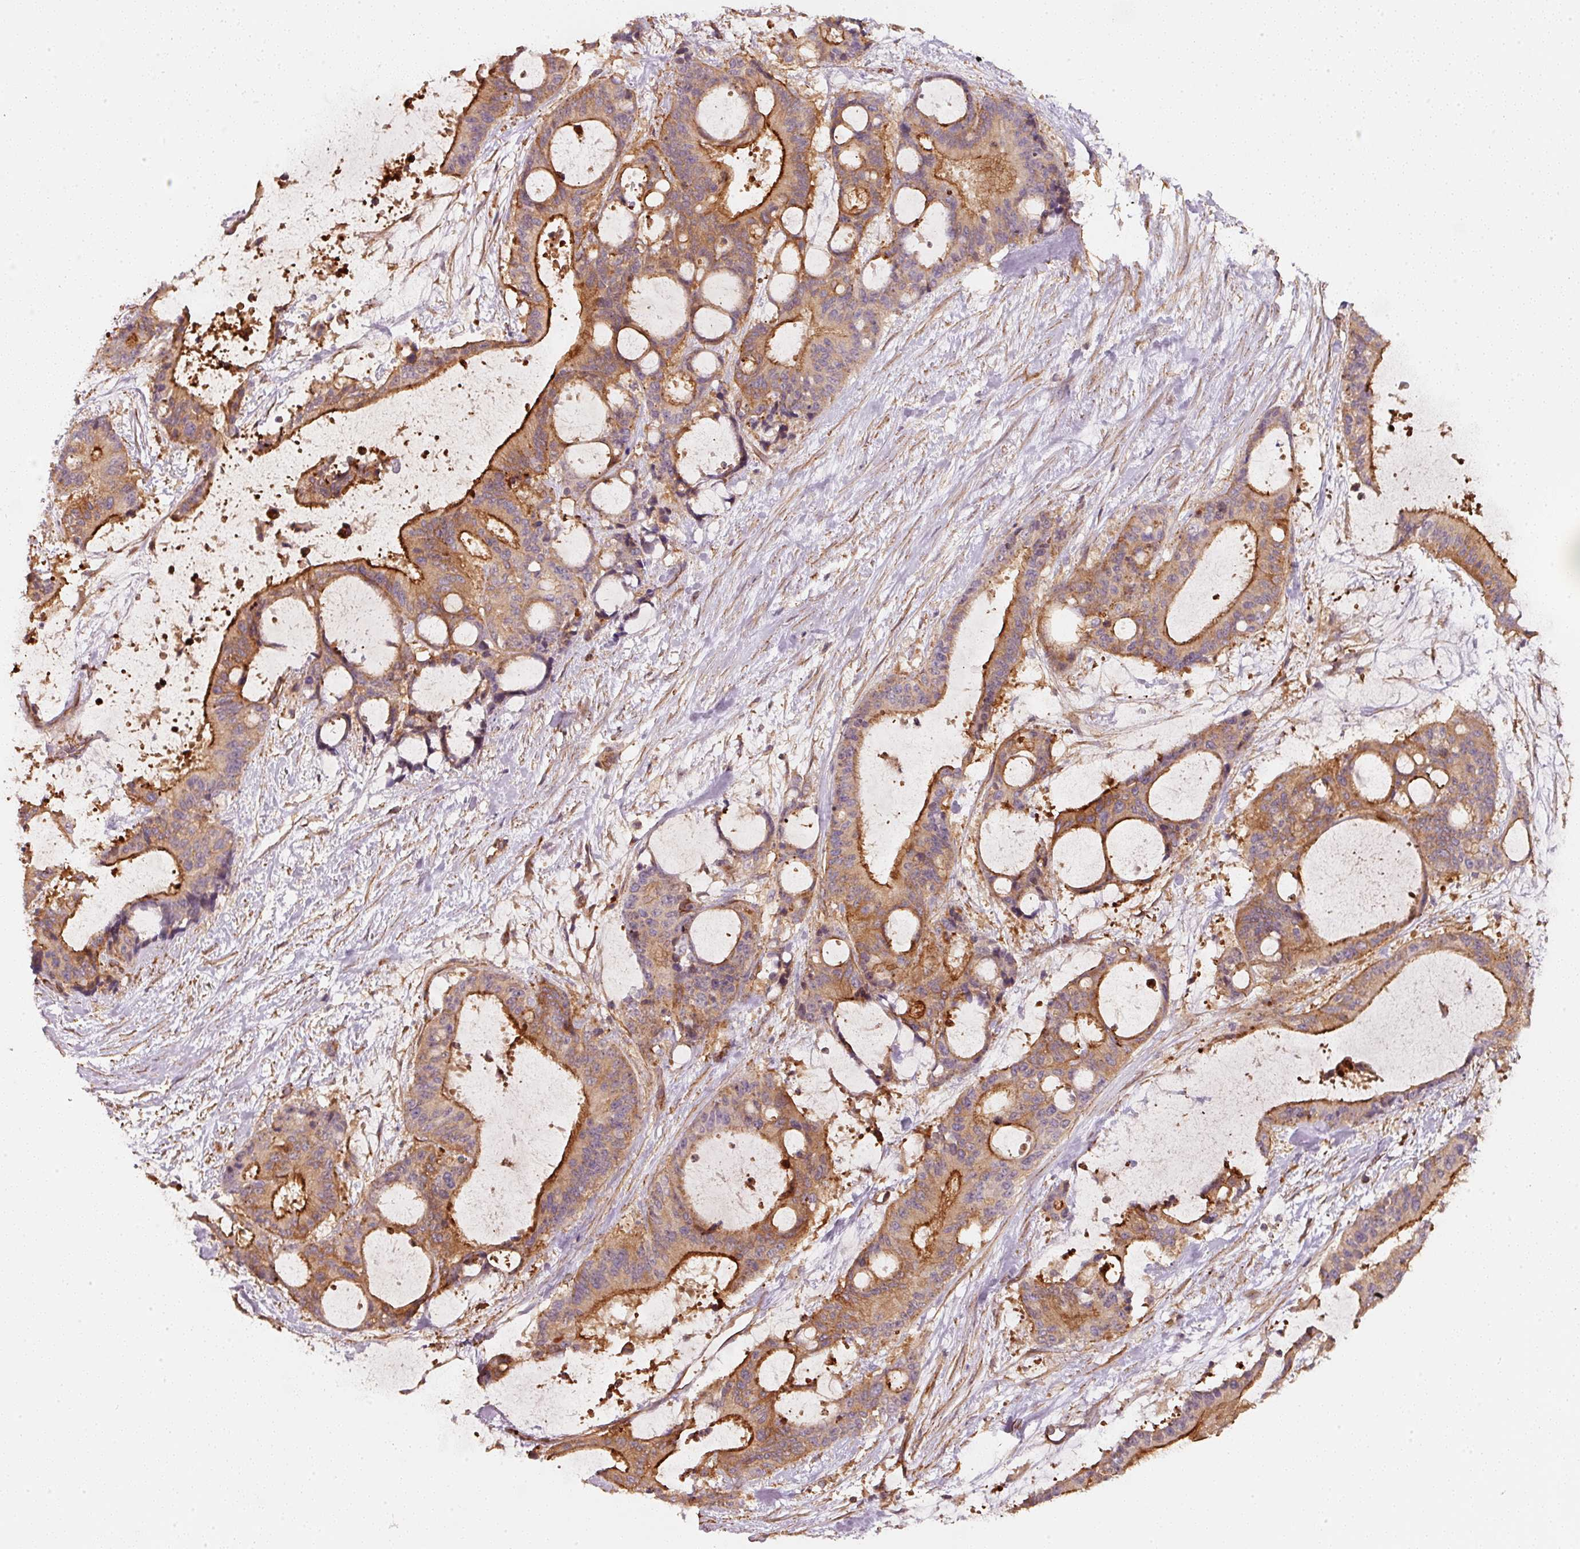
{"staining": {"intensity": "moderate", "quantity": ">75%", "location": "cytoplasmic/membranous"}, "tissue": "liver cancer", "cell_type": "Tumor cells", "image_type": "cancer", "snomed": [{"axis": "morphology", "description": "Normal tissue, NOS"}, {"axis": "morphology", "description": "Cholangiocarcinoma"}, {"axis": "topography", "description": "Liver"}, {"axis": "topography", "description": "Peripheral nerve tissue"}], "caption": "The micrograph shows staining of cholangiocarcinoma (liver), revealing moderate cytoplasmic/membranous protein staining (brown color) within tumor cells.", "gene": "CEP95", "patient": {"sex": "female", "age": 73}}